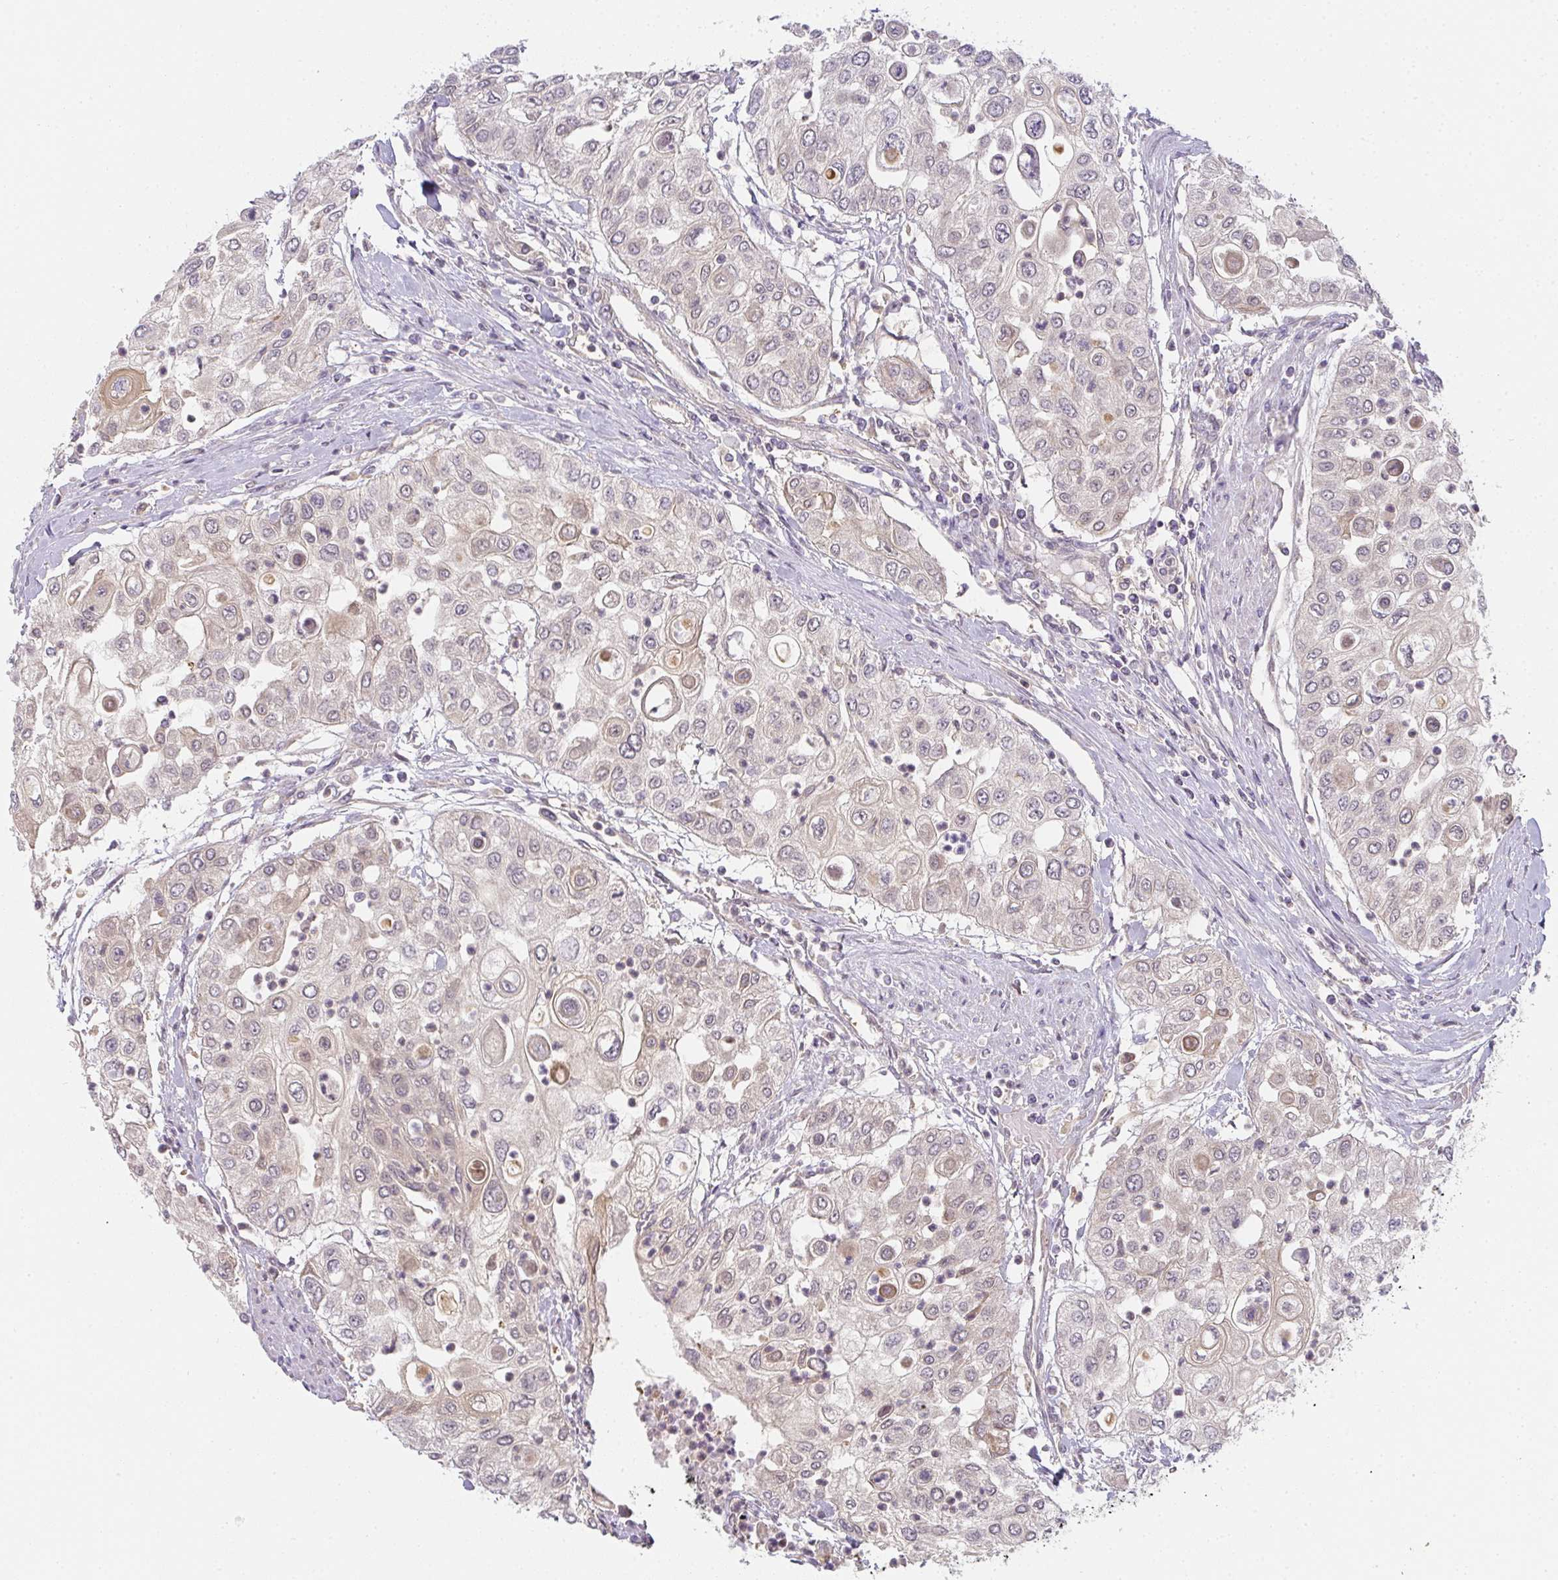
{"staining": {"intensity": "weak", "quantity": "<25%", "location": "cytoplasmic/membranous"}, "tissue": "urothelial cancer", "cell_type": "Tumor cells", "image_type": "cancer", "snomed": [{"axis": "morphology", "description": "Urothelial carcinoma, High grade"}, {"axis": "topography", "description": "Urinary bladder"}], "caption": "The image reveals no significant staining in tumor cells of urothelial carcinoma (high-grade).", "gene": "GSDMB", "patient": {"sex": "female", "age": 79}}